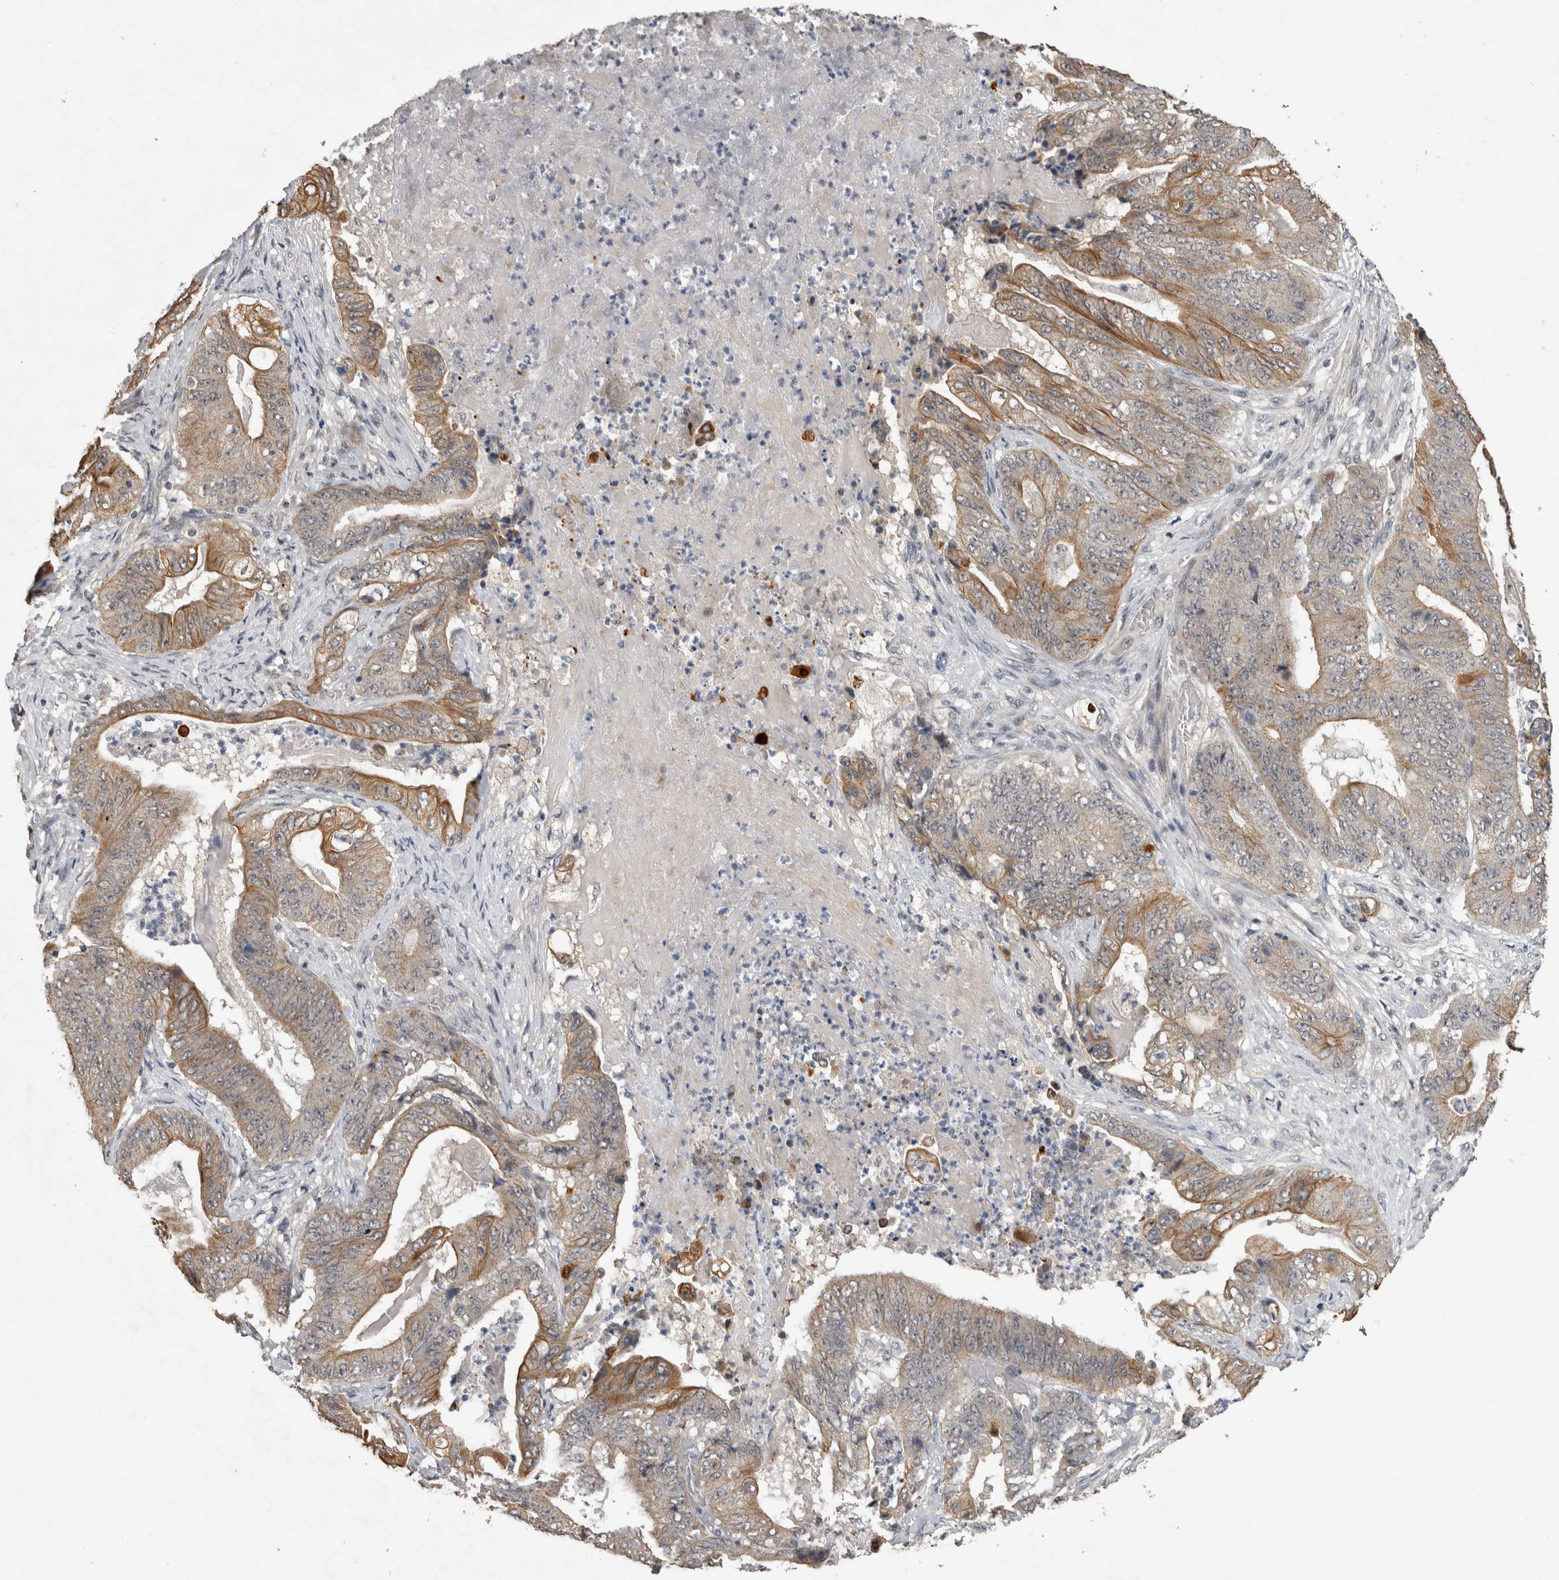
{"staining": {"intensity": "moderate", "quantity": "25%-75%", "location": "cytoplasmic/membranous"}, "tissue": "stomach cancer", "cell_type": "Tumor cells", "image_type": "cancer", "snomed": [{"axis": "morphology", "description": "Adenocarcinoma, NOS"}, {"axis": "topography", "description": "Stomach"}], "caption": "Stomach adenocarcinoma tissue exhibits moderate cytoplasmic/membranous expression in approximately 25%-75% of tumor cells, visualized by immunohistochemistry.", "gene": "RHPN1", "patient": {"sex": "female", "age": 73}}